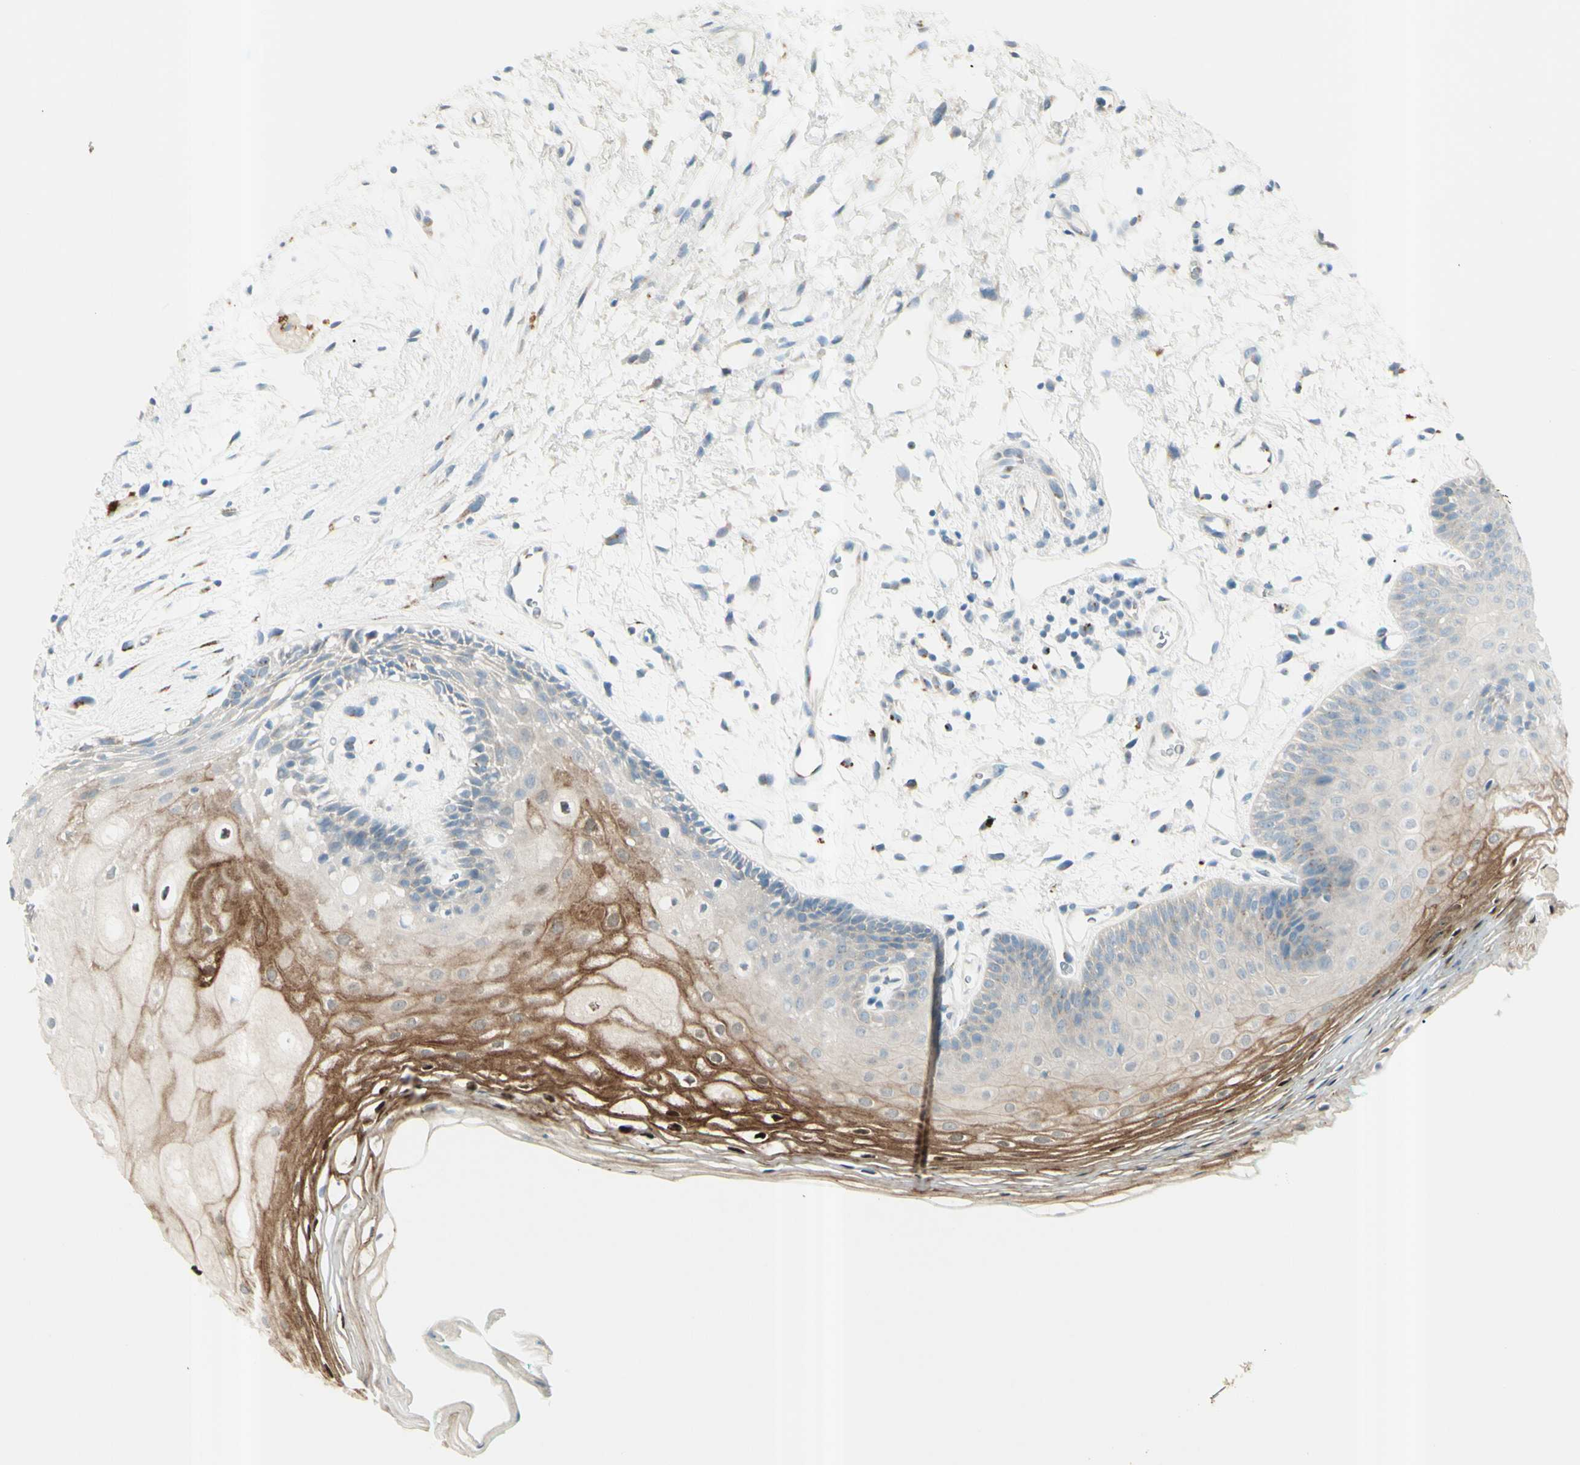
{"staining": {"intensity": "strong", "quantity": "25%-75%", "location": "cytoplasmic/membranous"}, "tissue": "oral mucosa", "cell_type": "Squamous epithelial cells", "image_type": "normal", "snomed": [{"axis": "morphology", "description": "Normal tissue, NOS"}, {"axis": "topography", "description": "Skeletal muscle"}, {"axis": "topography", "description": "Oral tissue"}, {"axis": "topography", "description": "Peripheral nerve tissue"}], "caption": "Strong cytoplasmic/membranous positivity is identified in about 25%-75% of squamous epithelial cells in benign oral mucosa.", "gene": "B4GALT1", "patient": {"sex": "female", "age": 84}}